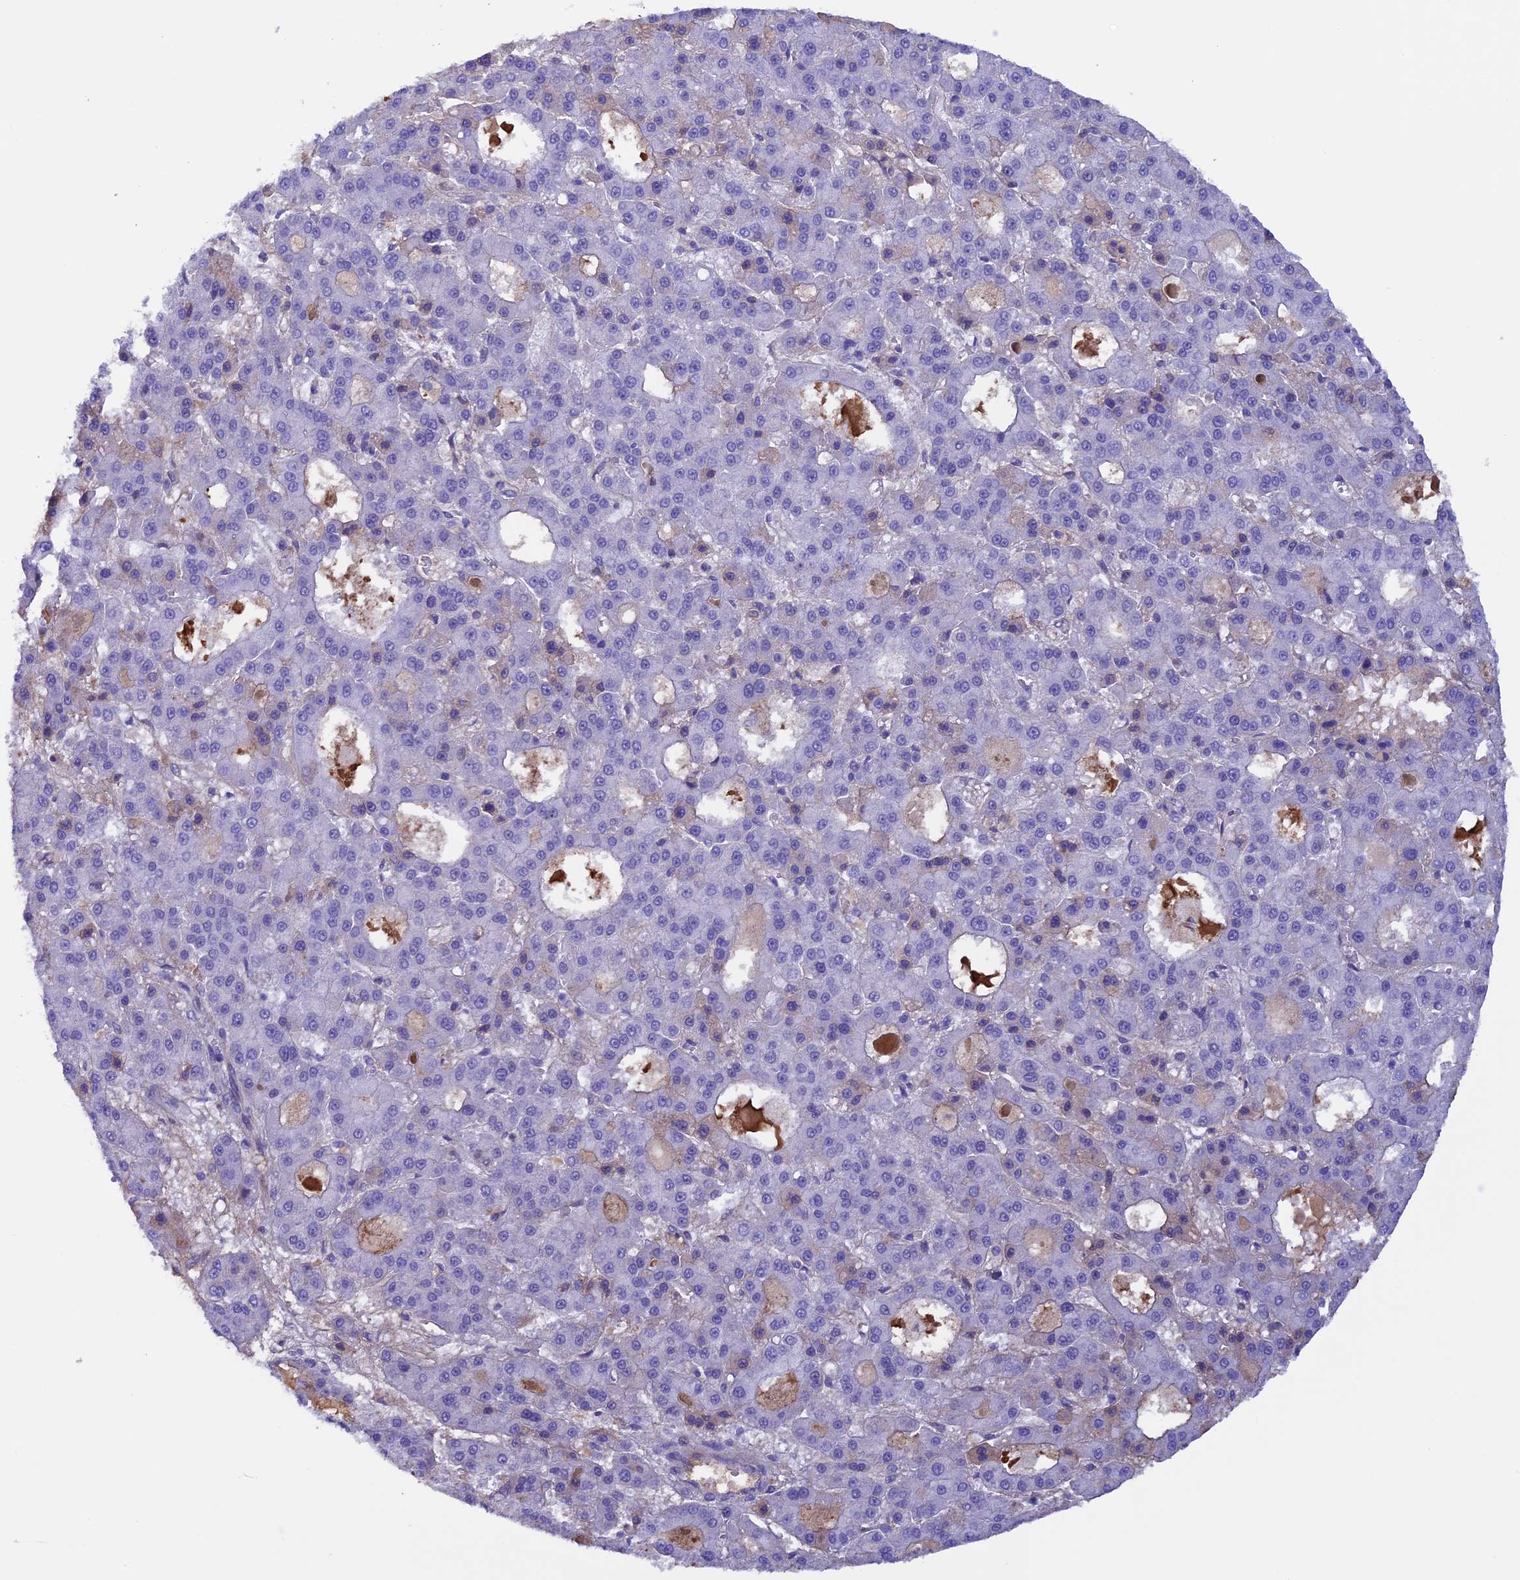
{"staining": {"intensity": "negative", "quantity": "none", "location": "none"}, "tissue": "liver cancer", "cell_type": "Tumor cells", "image_type": "cancer", "snomed": [{"axis": "morphology", "description": "Carcinoma, Hepatocellular, NOS"}, {"axis": "topography", "description": "Liver"}], "caption": "A high-resolution micrograph shows immunohistochemistry staining of liver hepatocellular carcinoma, which exhibits no significant positivity in tumor cells. (DAB (3,3'-diaminobenzidine) immunohistochemistry (IHC) visualized using brightfield microscopy, high magnification).", "gene": "IGSF6", "patient": {"sex": "male", "age": 70}}